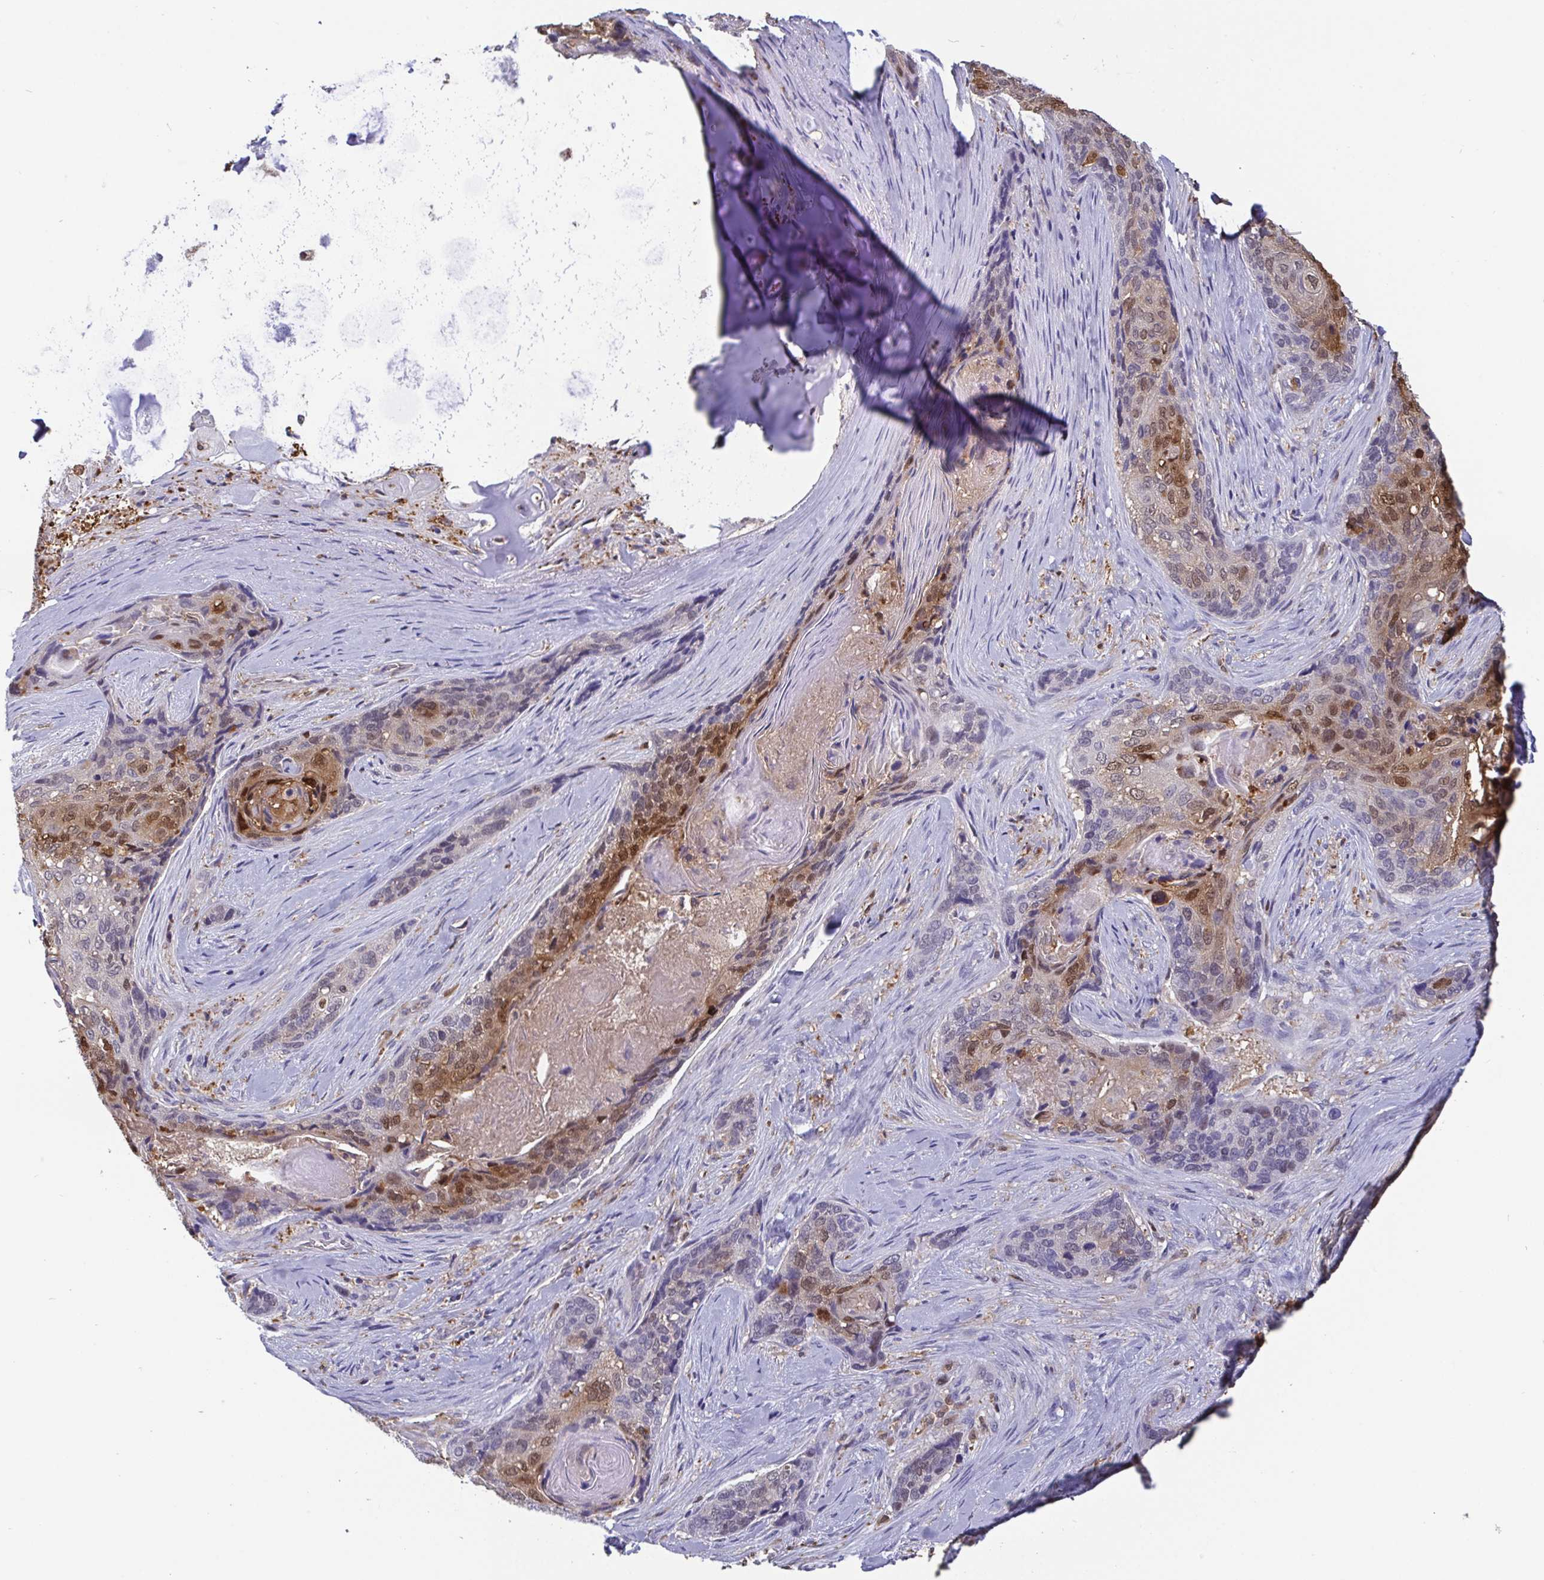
{"staining": {"intensity": "moderate", "quantity": "<25%", "location": "nuclear"}, "tissue": "lung cancer", "cell_type": "Tumor cells", "image_type": "cancer", "snomed": [{"axis": "morphology", "description": "Squamous cell carcinoma, NOS"}, {"axis": "morphology", "description": "Squamous cell carcinoma, metastatic, NOS"}, {"axis": "topography", "description": "Lymph node"}, {"axis": "topography", "description": "Lung"}], "caption": "The histopathology image exhibits a brown stain indicating the presence of a protein in the nuclear of tumor cells in squamous cell carcinoma (lung). The staining was performed using DAB (3,3'-diaminobenzidine) to visualize the protein expression in brown, while the nuclei were stained in blue with hematoxylin (Magnification: 20x).", "gene": "IDH1", "patient": {"sex": "male", "age": 41}}